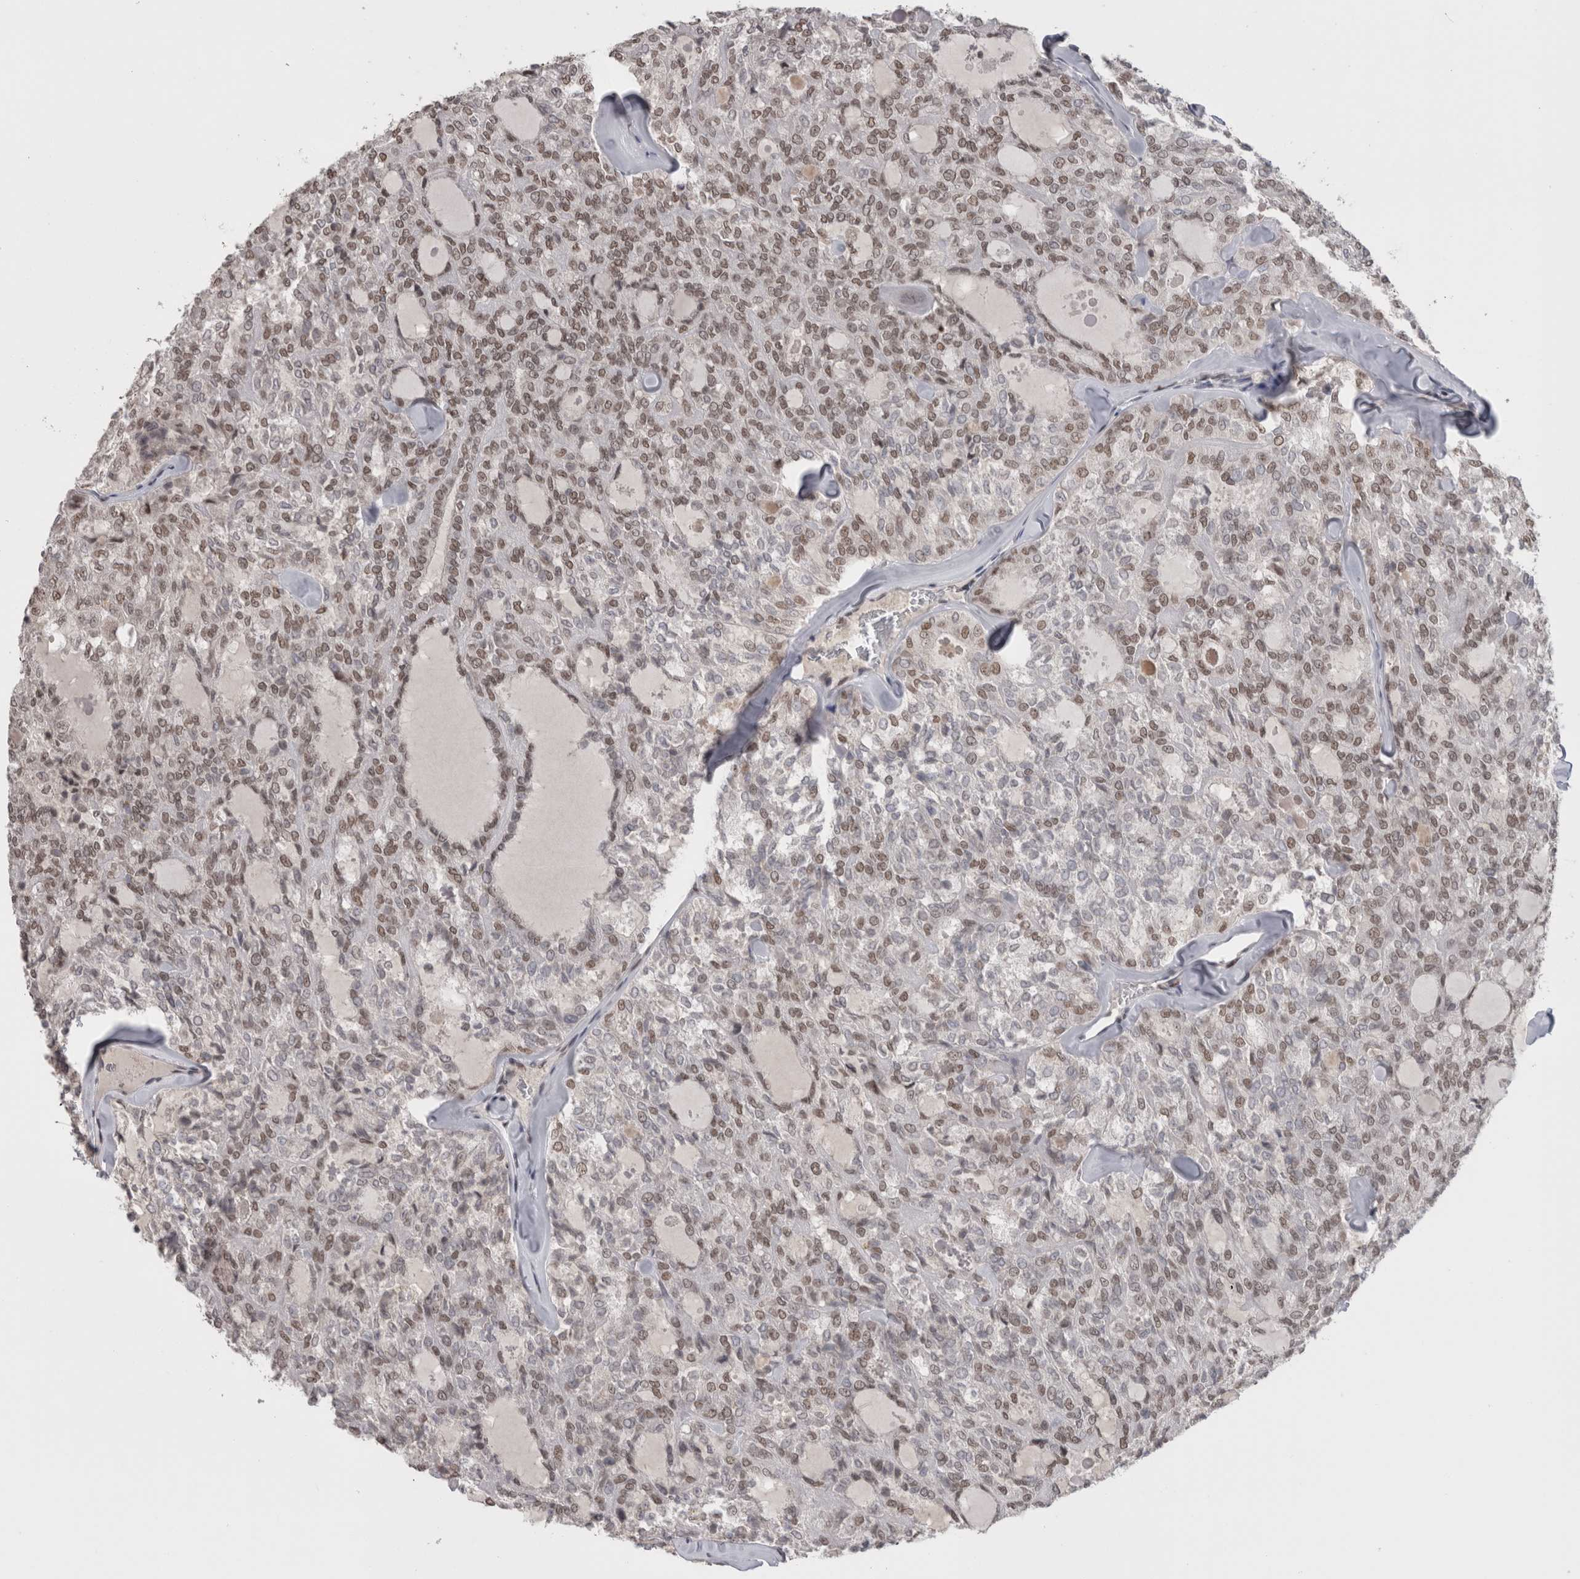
{"staining": {"intensity": "moderate", "quantity": "25%-75%", "location": "nuclear"}, "tissue": "thyroid cancer", "cell_type": "Tumor cells", "image_type": "cancer", "snomed": [{"axis": "morphology", "description": "Follicular adenoma carcinoma, NOS"}, {"axis": "topography", "description": "Thyroid gland"}], "caption": "Thyroid cancer stained for a protein (brown) reveals moderate nuclear positive expression in approximately 25%-75% of tumor cells.", "gene": "DAXX", "patient": {"sex": "male", "age": 75}}